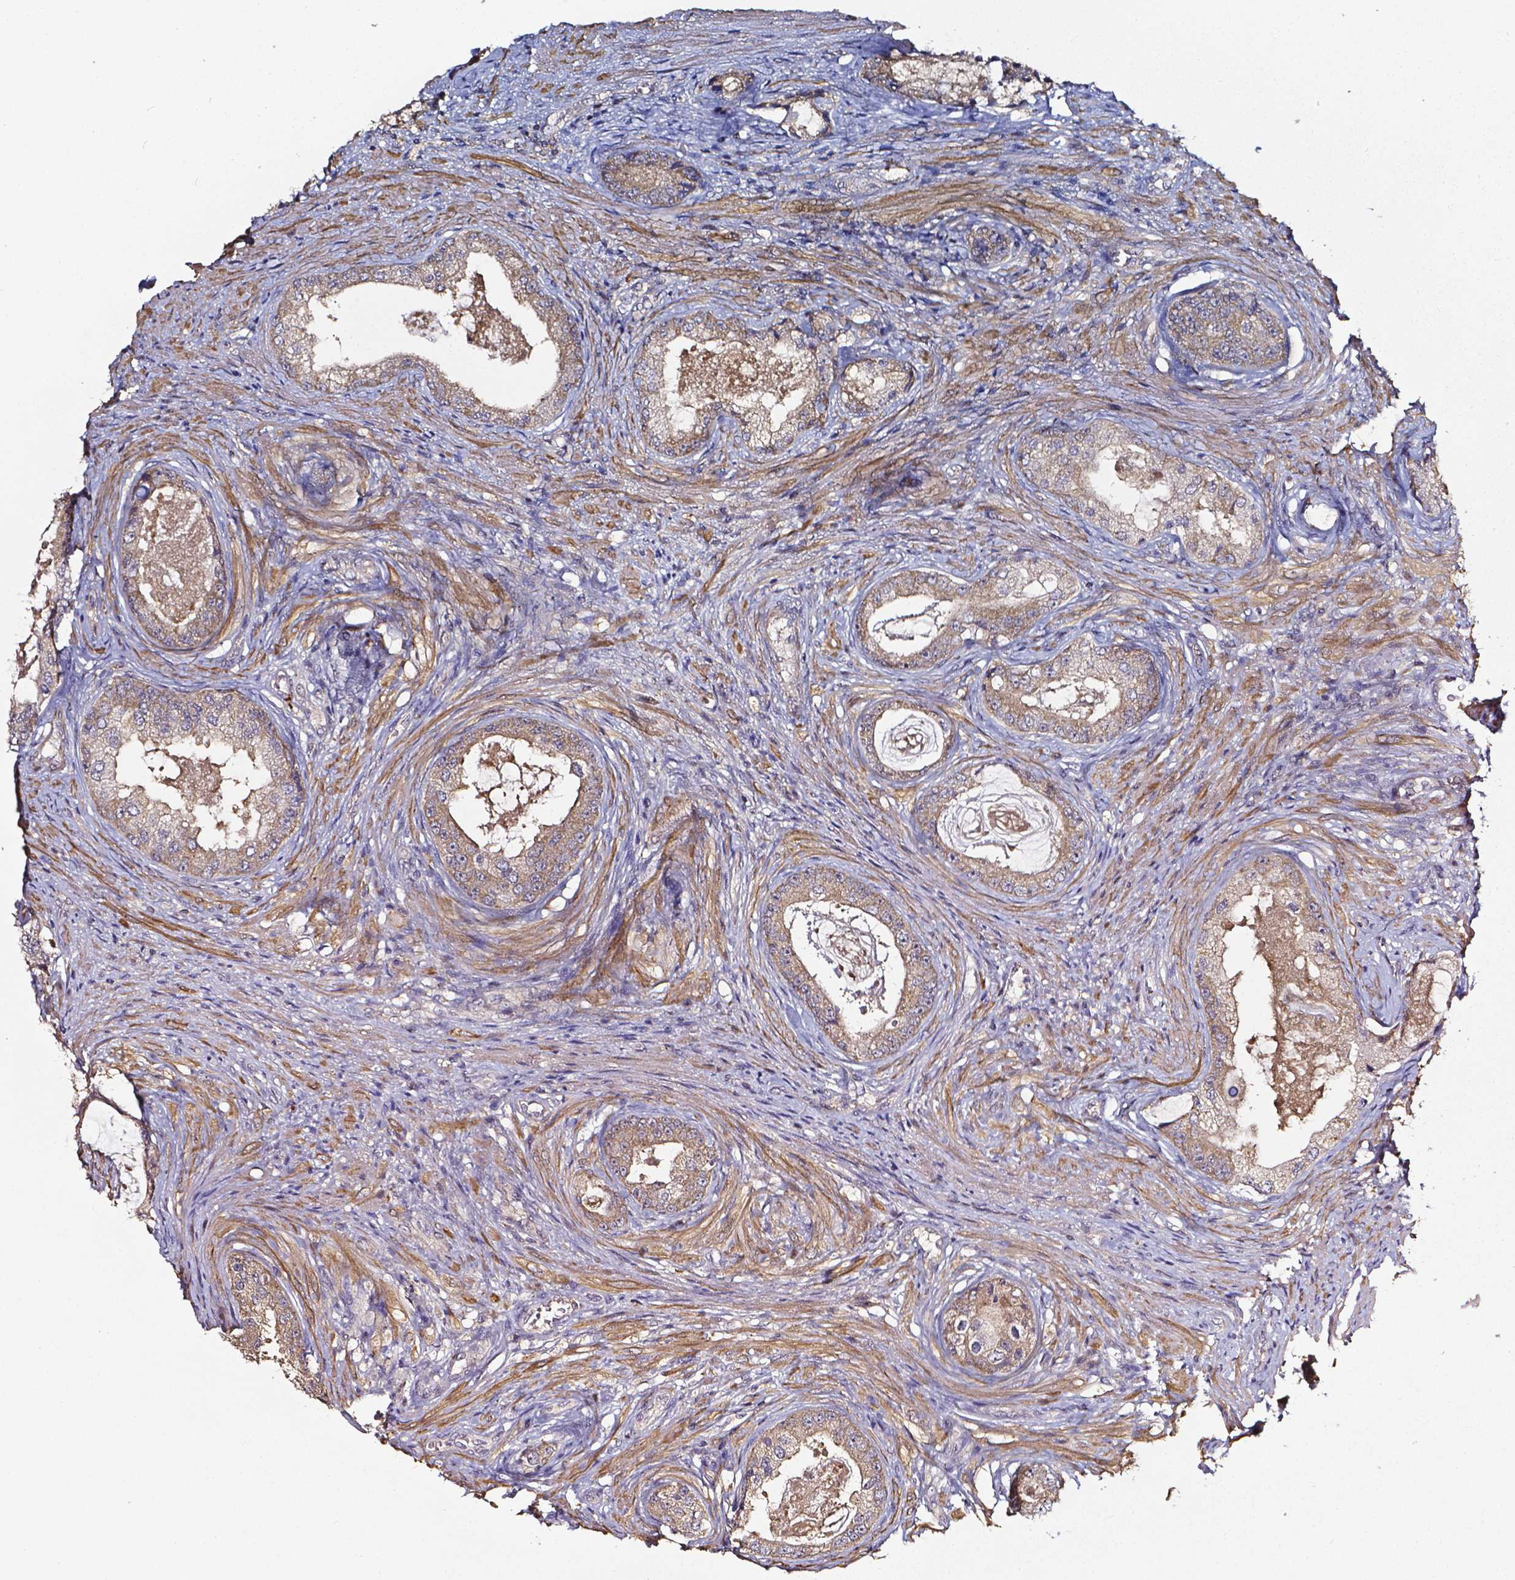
{"staining": {"intensity": "weak", "quantity": ">75%", "location": "cytoplasmic/membranous"}, "tissue": "prostate cancer", "cell_type": "Tumor cells", "image_type": "cancer", "snomed": [{"axis": "morphology", "description": "Adenocarcinoma, Low grade"}, {"axis": "topography", "description": "Prostate"}], "caption": "A photomicrograph of human prostate cancer stained for a protein exhibits weak cytoplasmic/membranous brown staining in tumor cells.", "gene": "PRAG1", "patient": {"sex": "male", "age": 68}}